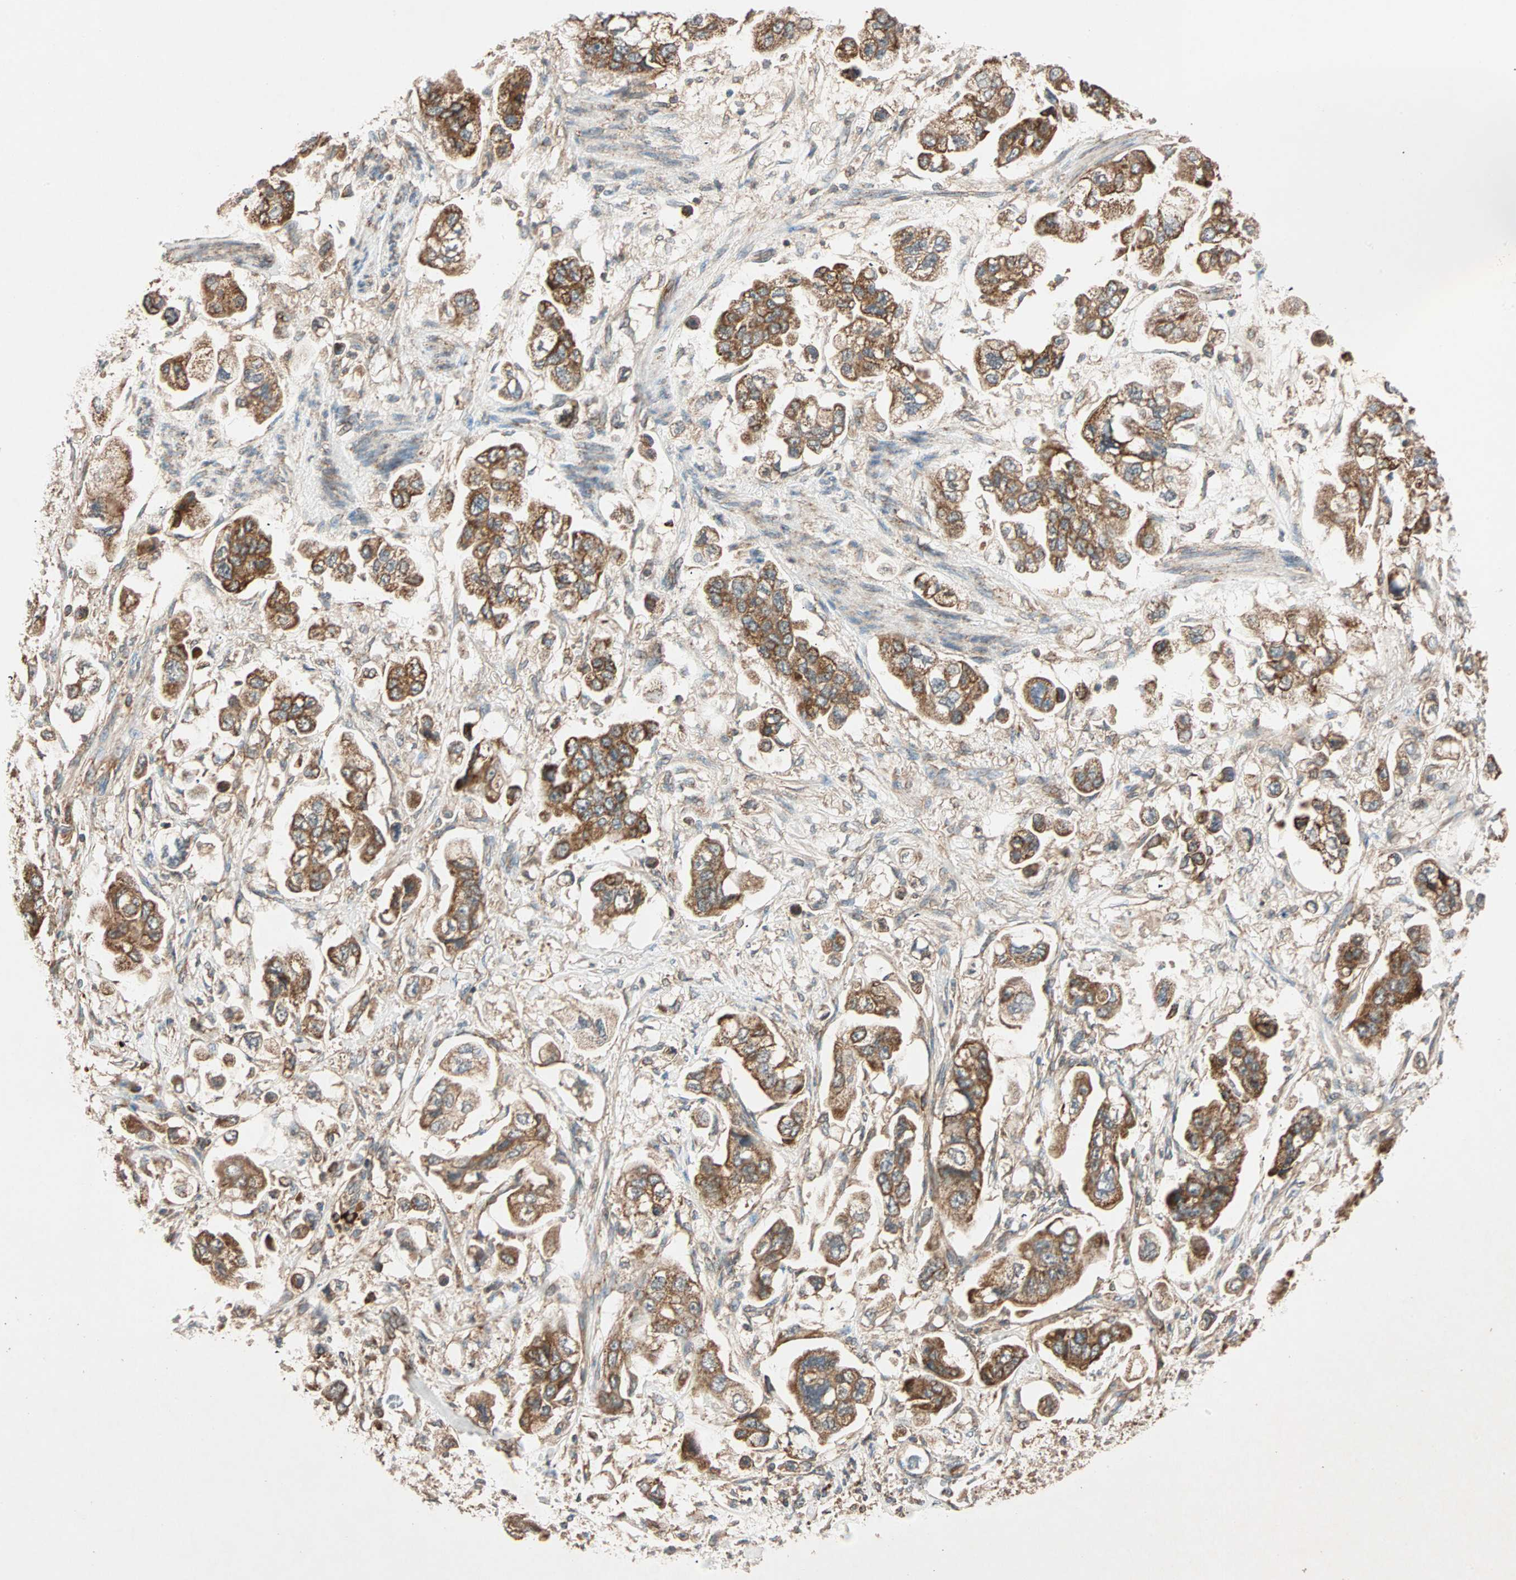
{"staining": {"intensity": "strong", "quantity": ">75%", "location": "cytoplasmic/membranous"}, "tissue": "stomach cancer", "cell_type": "Tumor cells", "image_type": "cancer", "snomed": [{"axis": "morphology", "description": "Adenocarcinoma, NOS"}, {"axis": "topography", "description": "Stomach"}], "caption": "Protein staining of stomach cancer (adenocarcinoma) tissue reveals strong cytoplasmic/membranous expression in about >75% of tumor cells.", "gene": "MAPK1", "patient": {"sex": "male", "age": 62}}